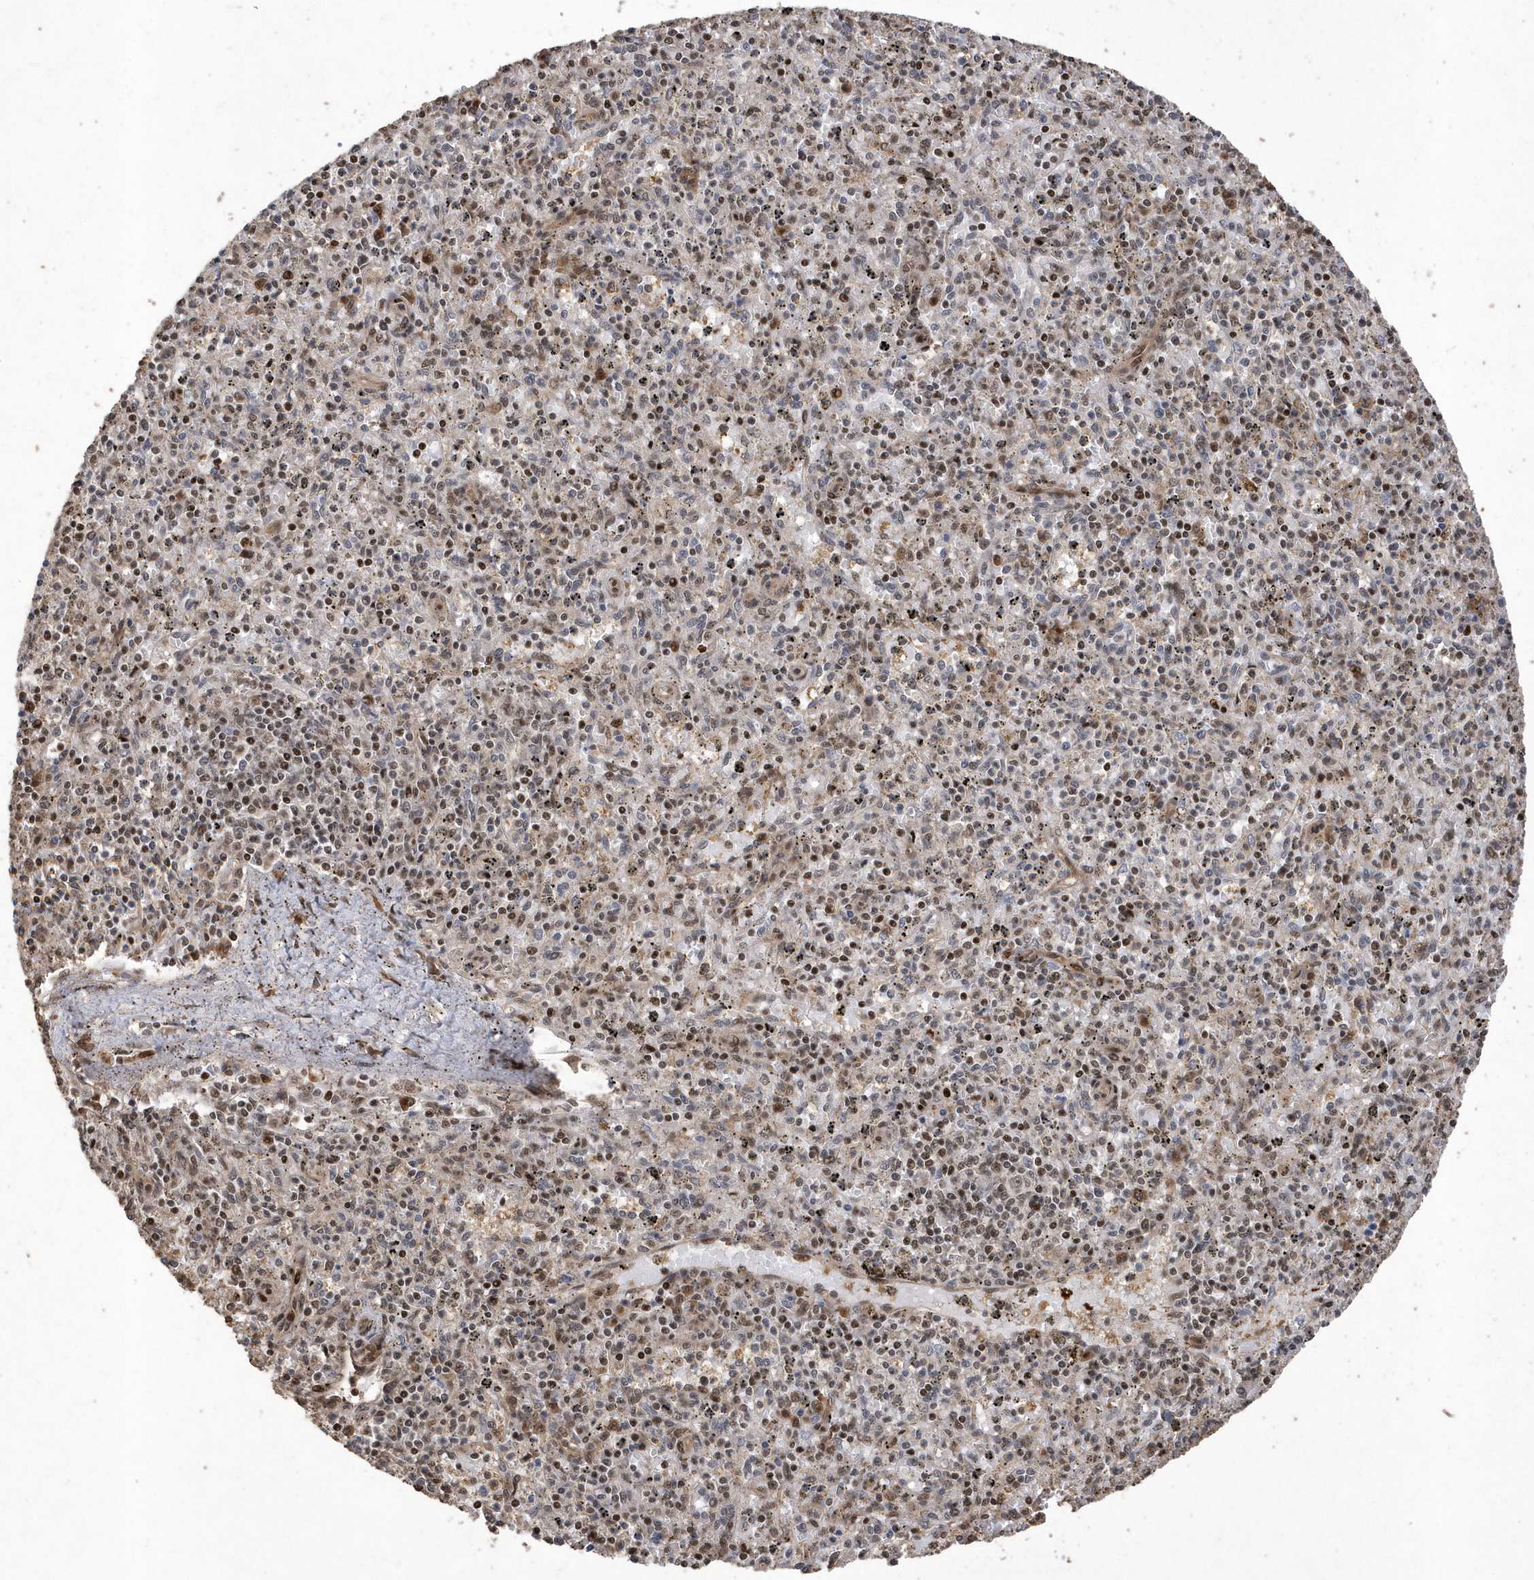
{"staining": {"intensity": "moderate", "quantity": "<25%", "location": "nuclear"}, "tissue": "spleen", "cell_type": "Cells in red pulp", "image_type": "normal", "snomed": [{"axis": "morphology", "description": "Normal tissue, NOS"}, {"axis": "topography", "description": "Spleen"}], "caption": "Immunohistochemistry (DAB (3,3'-diaminobenzidine)) staining of normal human spleen demonstrates moderate nuclear protein positivity in approximately <25% of cells in red pulp.", "gene": "INTS12", "patient": {"sex": "male", "age": 72}}